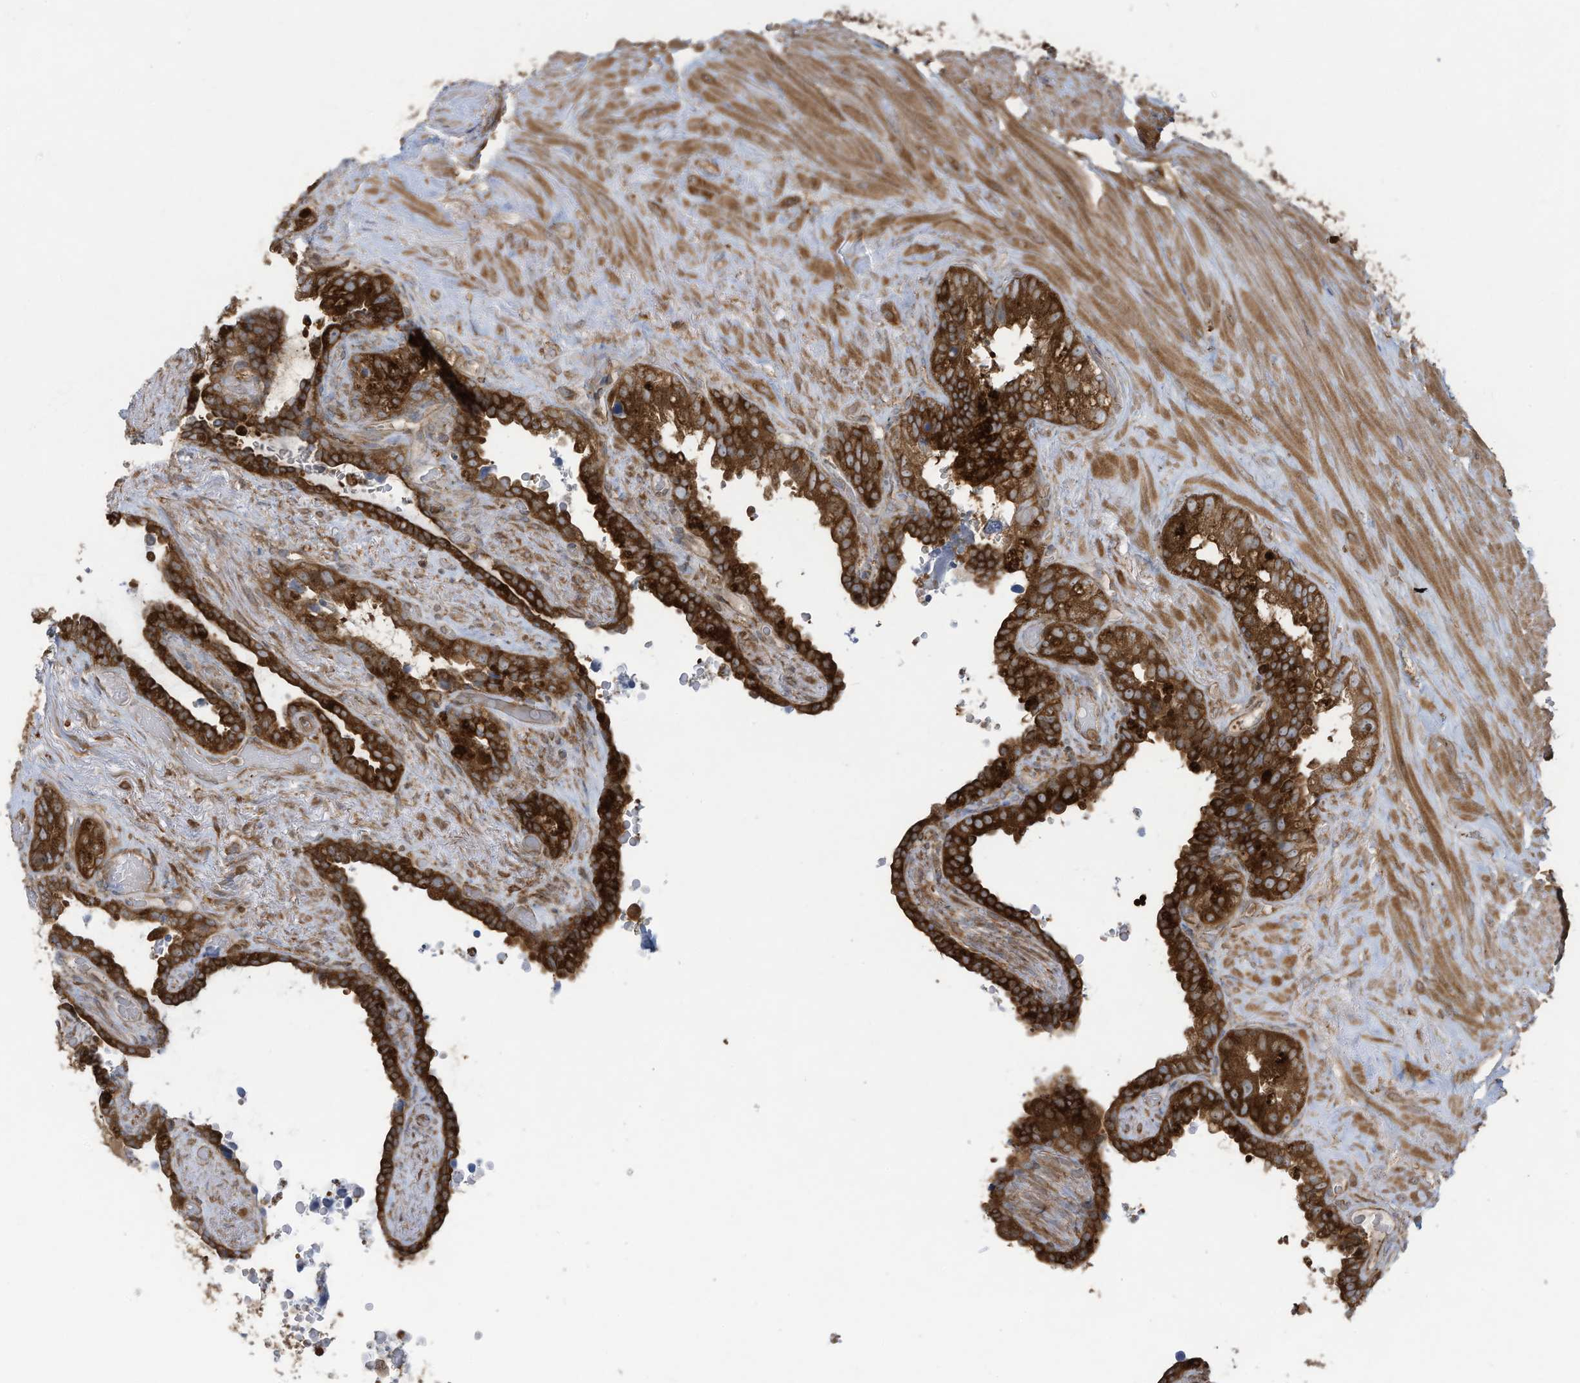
{"staining": {"intensity": "strong", "quantity": ">75%", "location": "cytoplasmic/membranous"}, "tissue": "seminal vesicle", "cell_type": "Glandular cells", "image_type": "normal", "snomed": [{"axis": "morphology", "description": "Normal tissue, NOS"}, {"axis": "topography", "description": "Seminal veicle"}], "caption": "A high amount of strong cytoplasmic/membranous expression is identified in about >75% of glandular cells in unremarkable seminal vesicle.", "gene": "OLA1", "patient": {"sex": "male", "age": 80}}